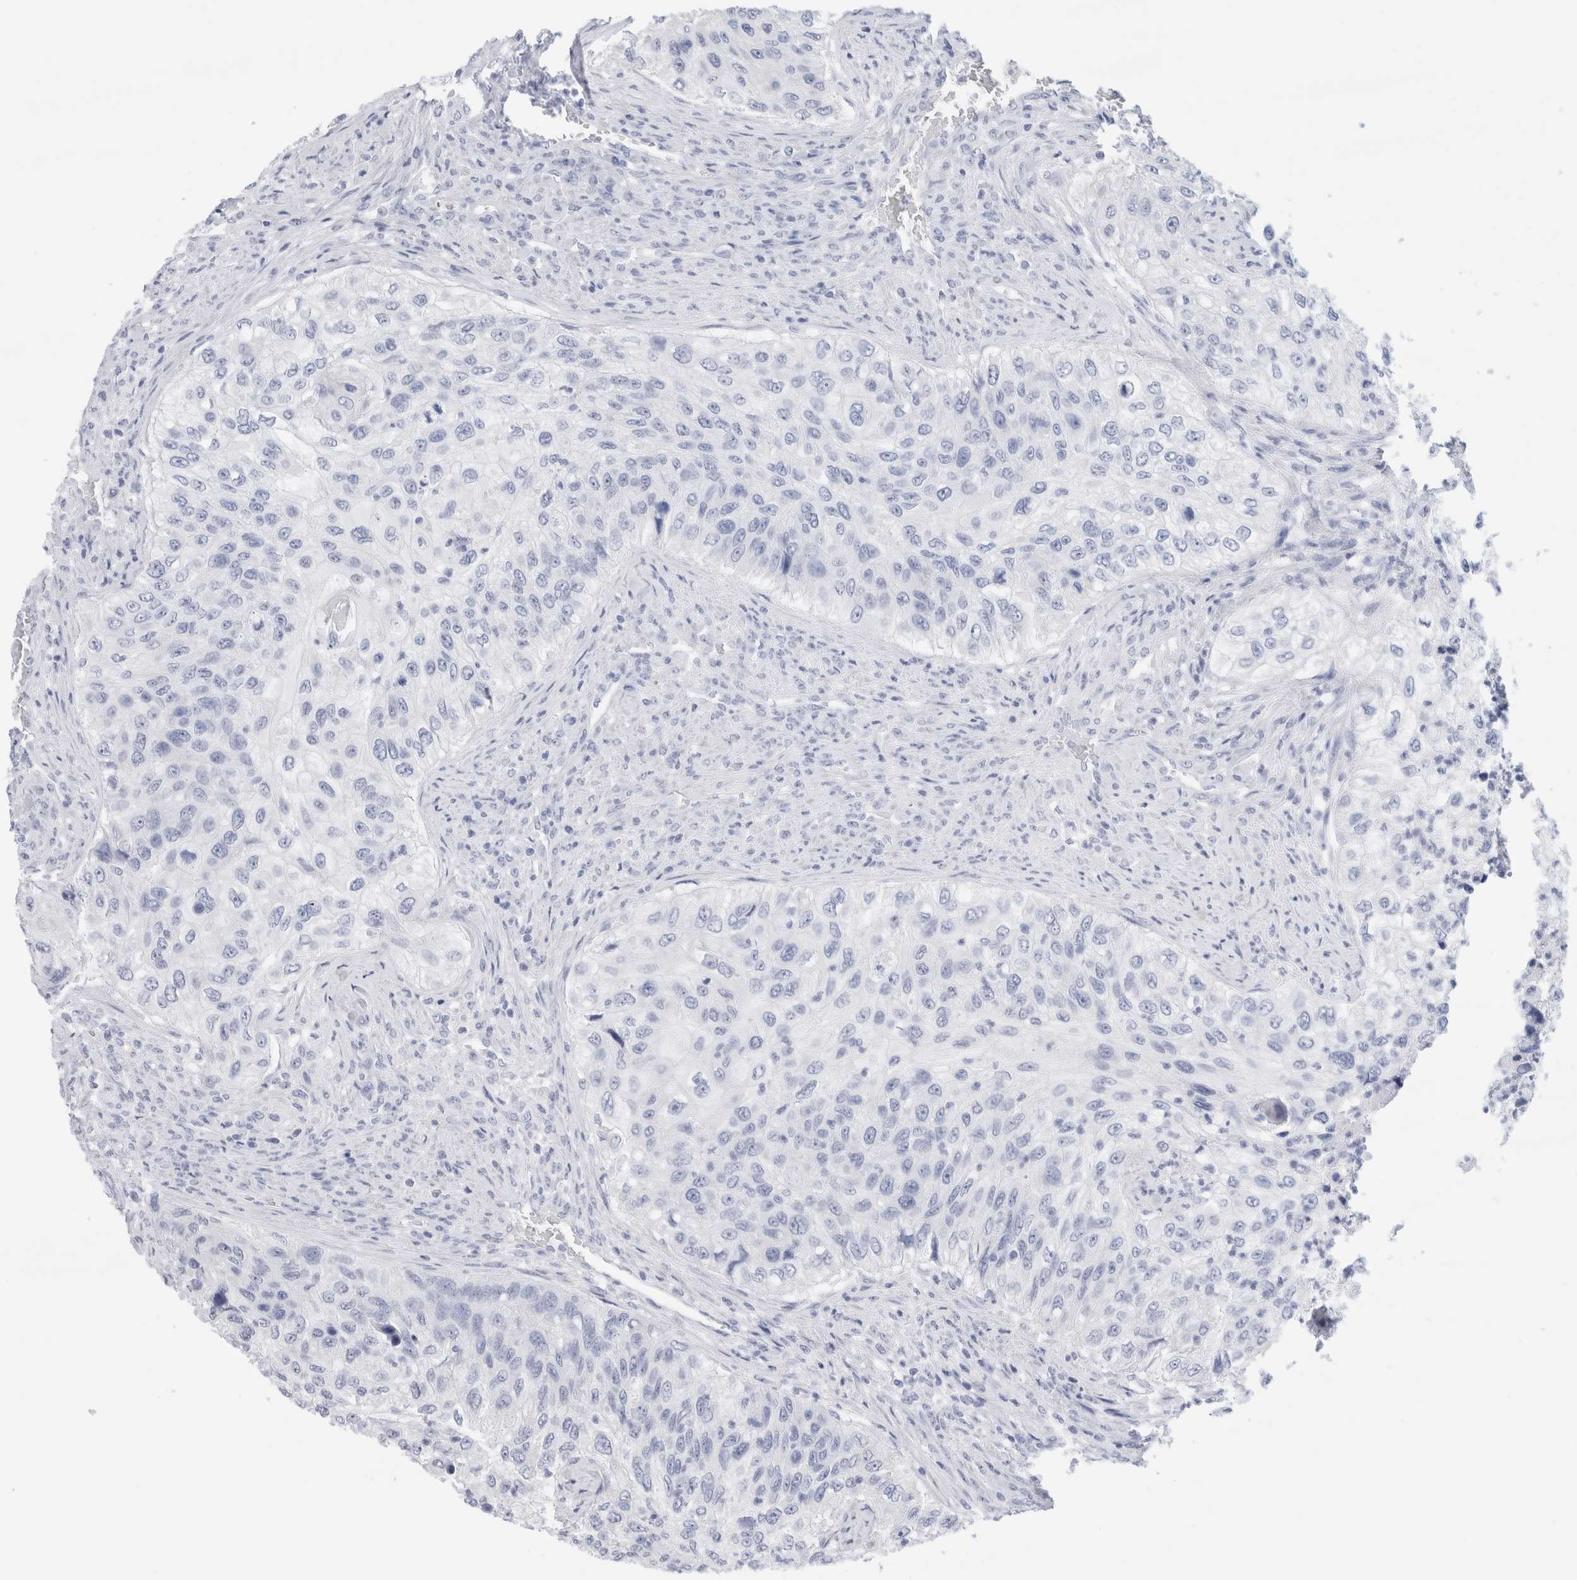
{"staining": {"intensity": "negative", "quantity": "none", "location": "none"}, "tissue": "urothelial cancer", "cell_type": "Tumor cells", "image_type": "cancer", "snomed": [{"axis": "morphology", "description": "Urothelial carcinoma, High grade"}, {"axis": "topography", "description": "Urinary bladder"}], "caption": "The image displays no staining of tumor cells in urothelial cancer.", "gene": "ECHDC2", "patient": {"sex": "female", "age": 60}}